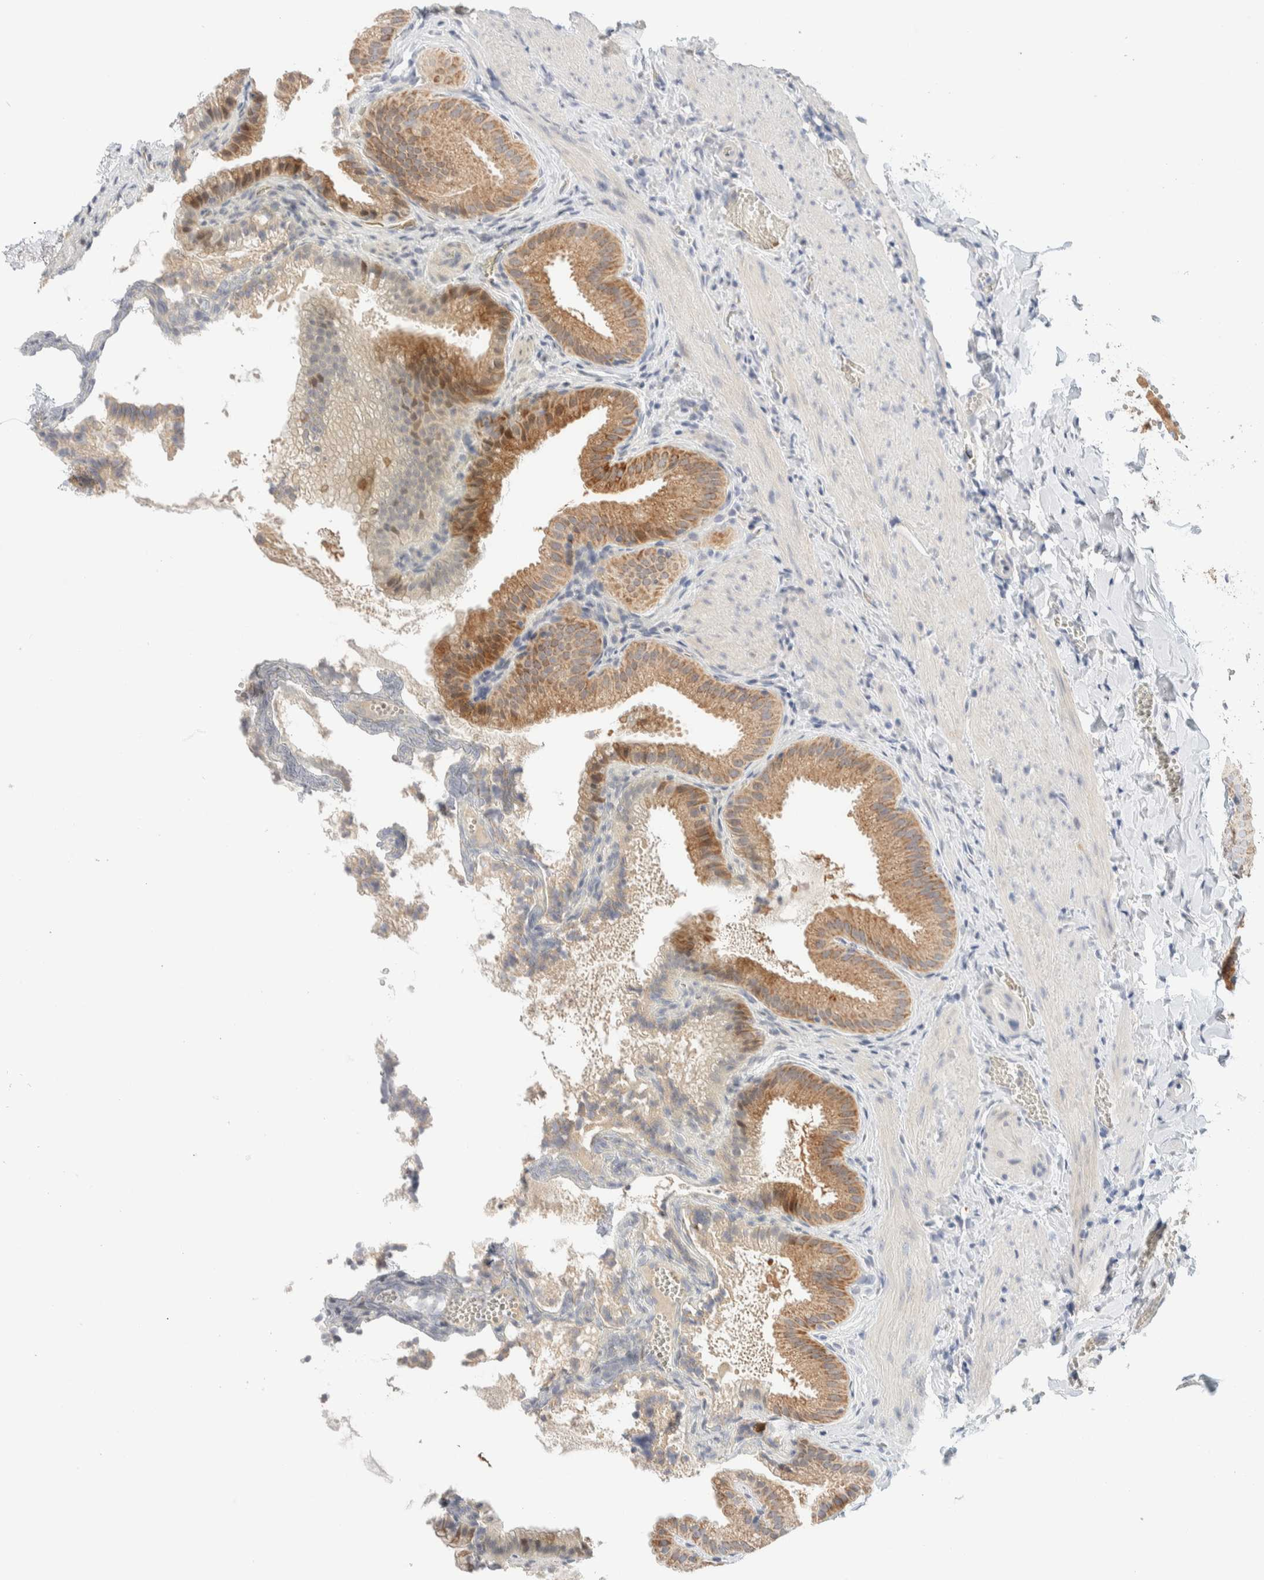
{"staining": {"intensity": "strong", "quantity": ">75%", "location": "cytoplasmic/membranous"}, "tissue": "gallbladder", "cell_type": "Glandular cells", "image_type": "normal", "snomed": [{"axis": "morphology", "description": "Normal tissue, NOS"}, {"axis": "topography", "description": "Gallbladder"}], "caption": "A brown stain shows strong cytoplasmic/membranous positivity of a protein in glandular cells of benign human gallbladder.", "gene": "HDHD3", "patient": {"sex": "male", "age": 38}}